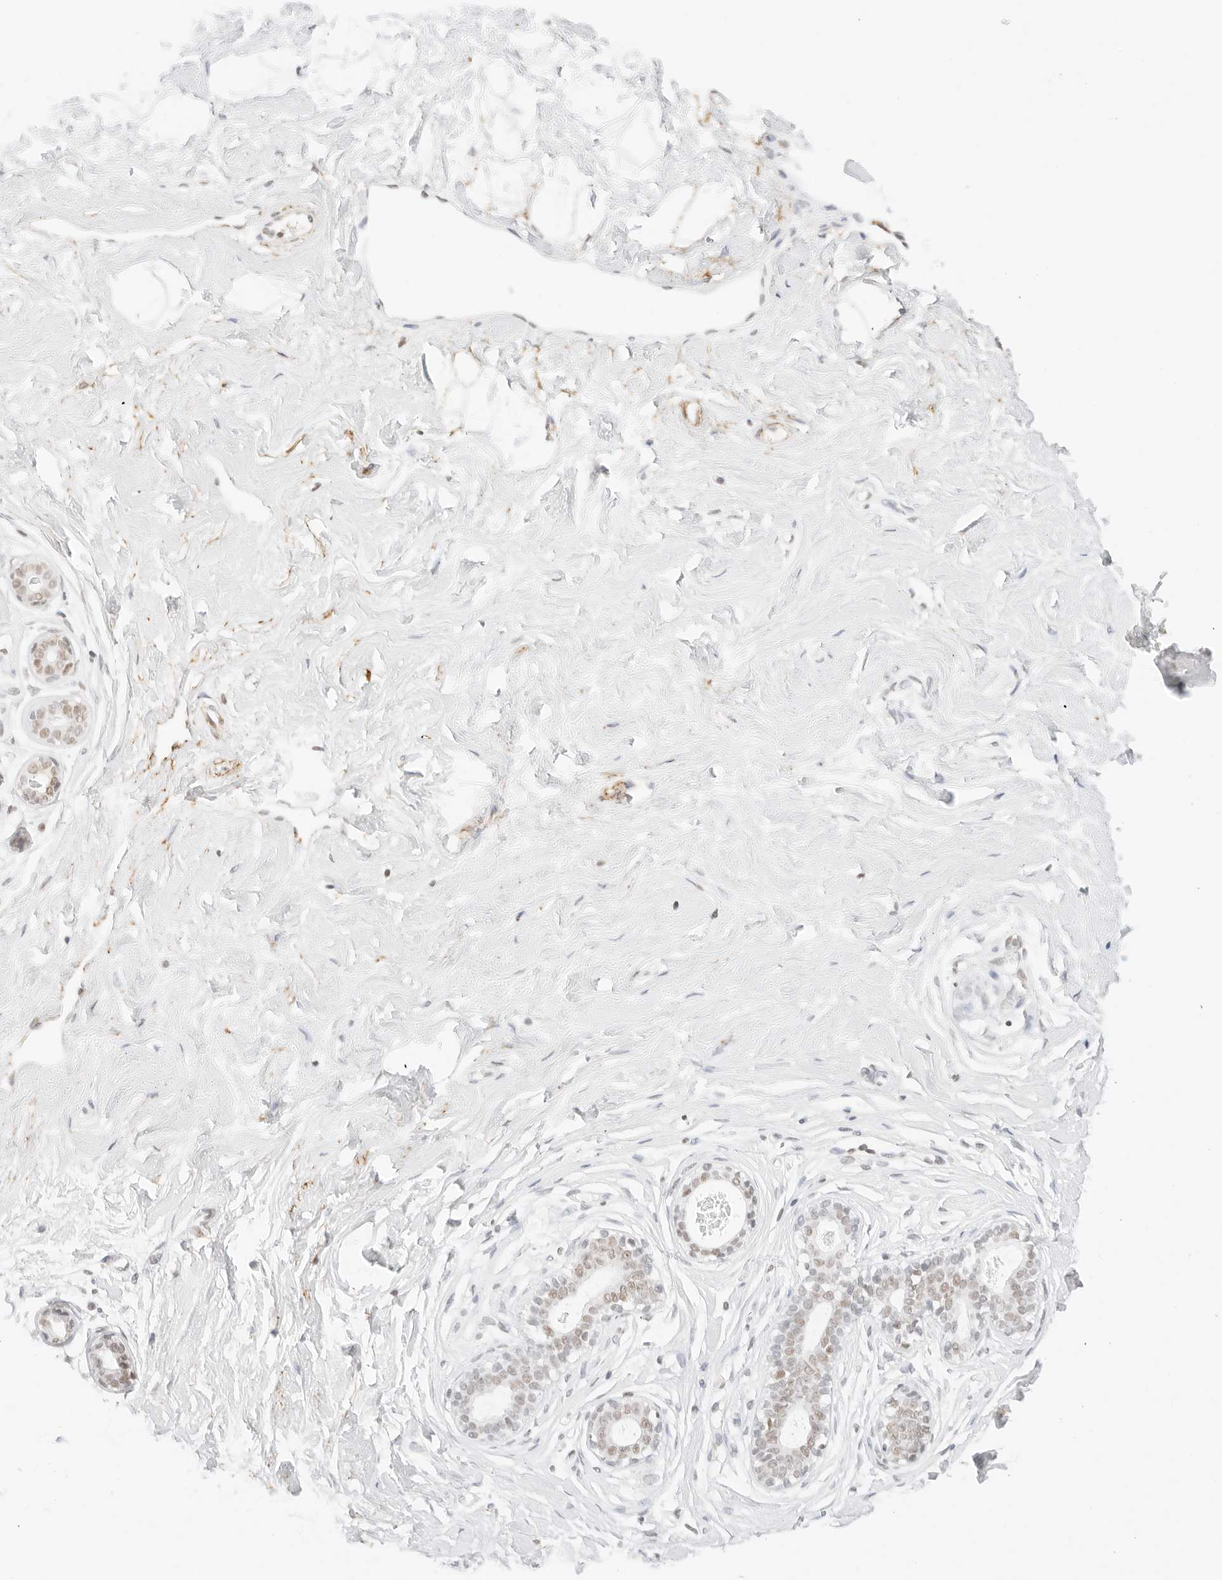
{"staining": {"intensity": "negative", "quantity": "none", "location": "none"}, "tissue": "breast", "cell_type": "Adipocytes", "image_type": "normal", "snomed": [{"axis": "morphology", "description": "Normal tissue, NOS"}, {"axis": "morphology", "description": "Adenoma, NOS"}, {"axis": "topography", "description": "Breast"}], "caption": "Adipocytes are negative for protein expression in unremarkable human breast.", "gene": "FBLN5", "patient": {"sex": "female", "age": 23}}